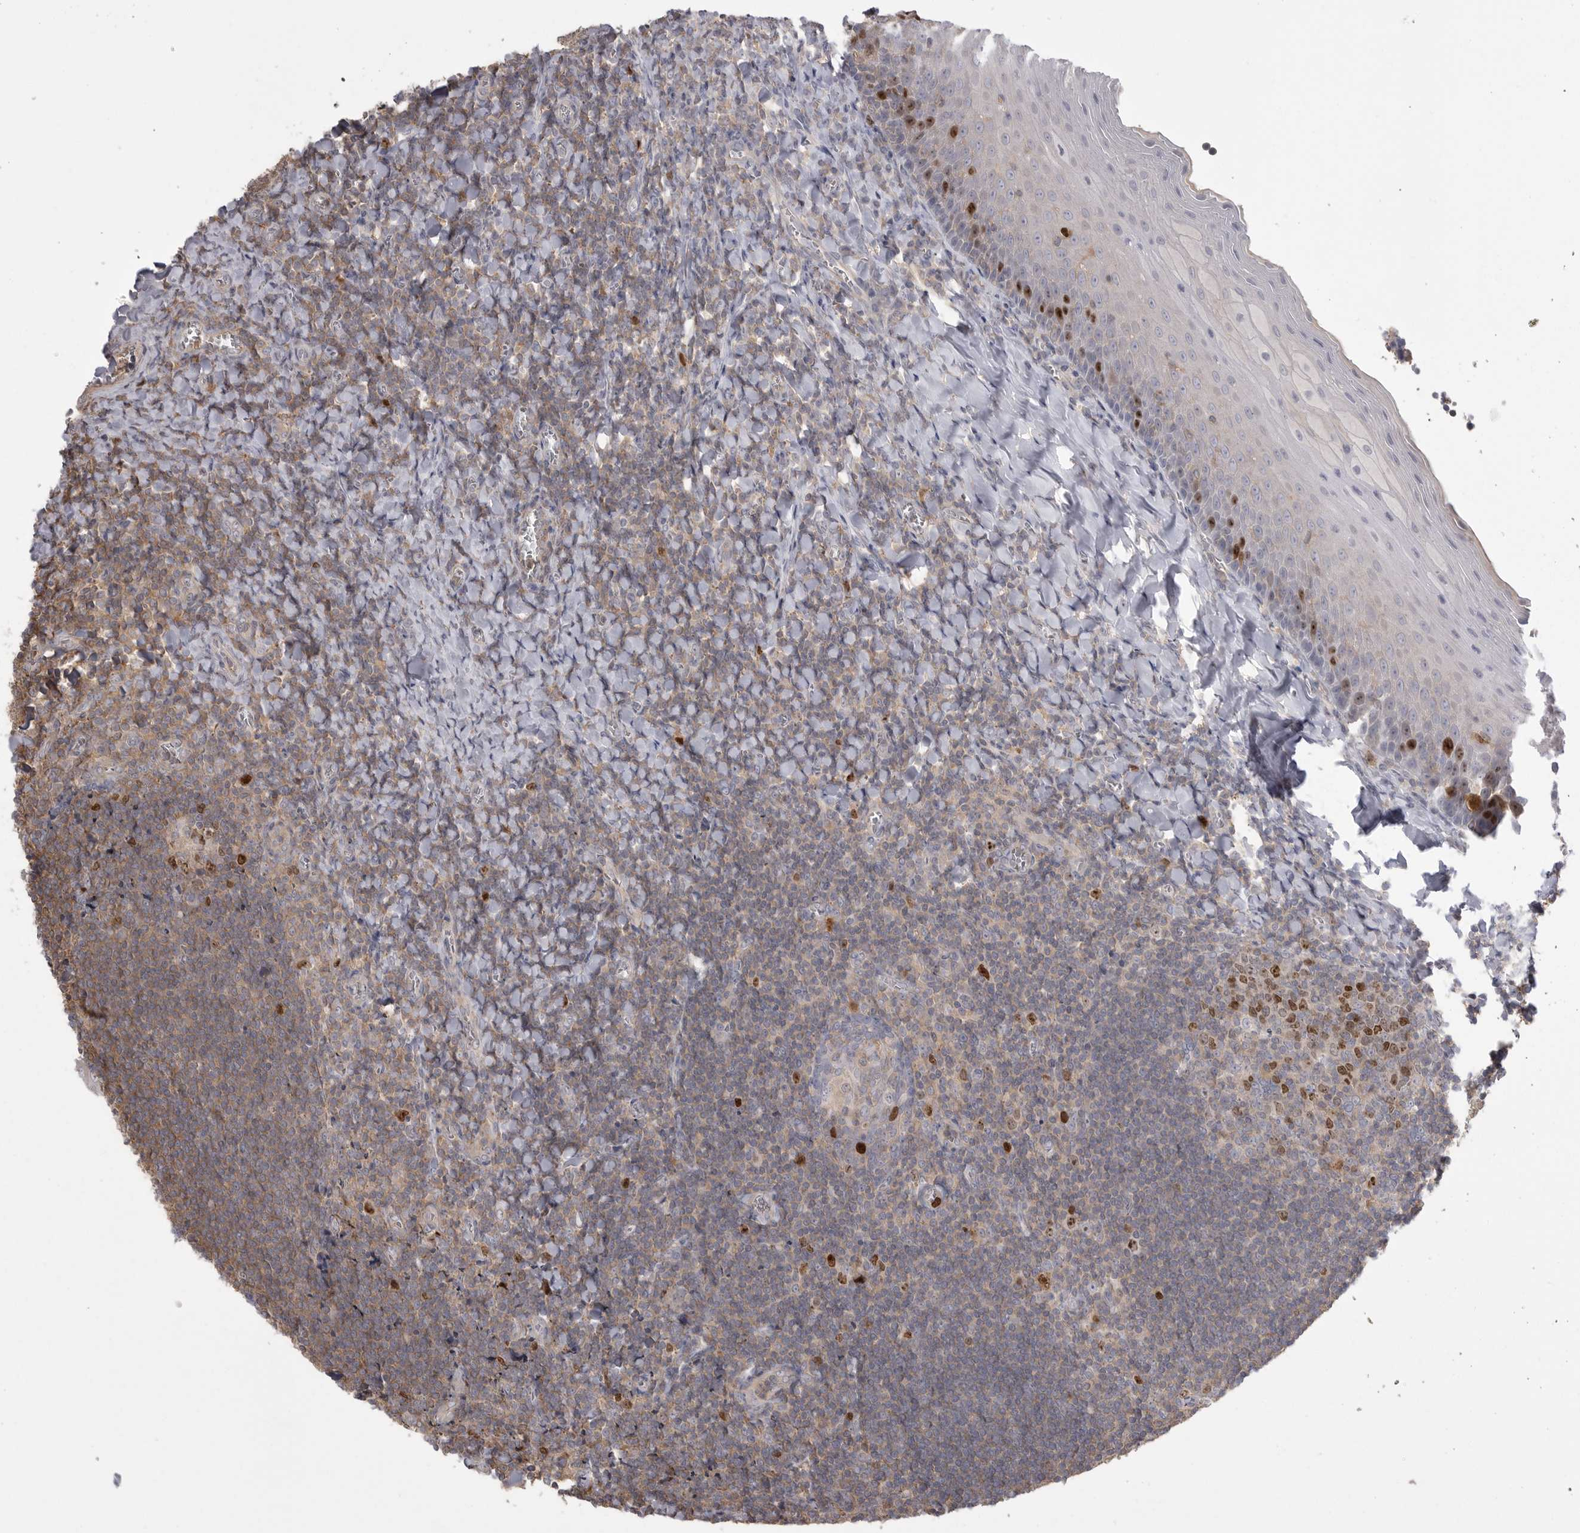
{"staining": {"intensity": "strong", "quantity": "25%-75%", "location": "nuclear"}, "tissue": "tonsil", "cell_type": "Germinal center cells", "image_type": "normal", "snomed": [{"axis": "morphology", "description": "Normal tissue, NOS"}, {"axis": "topography", "description": "Tonsil"}], "caption": "An image of tonsil stained for a protein exhibits strong nuclear brown staining in germinal center cells. The protein is stained brown, and the nuclei are stained in blue (DAB (3,3'-diaminobenzidine) IHC with brightfield microscopy, high magnification).", "gene": "TOP2A", "patient": {"sex": "male", "age": 27}}